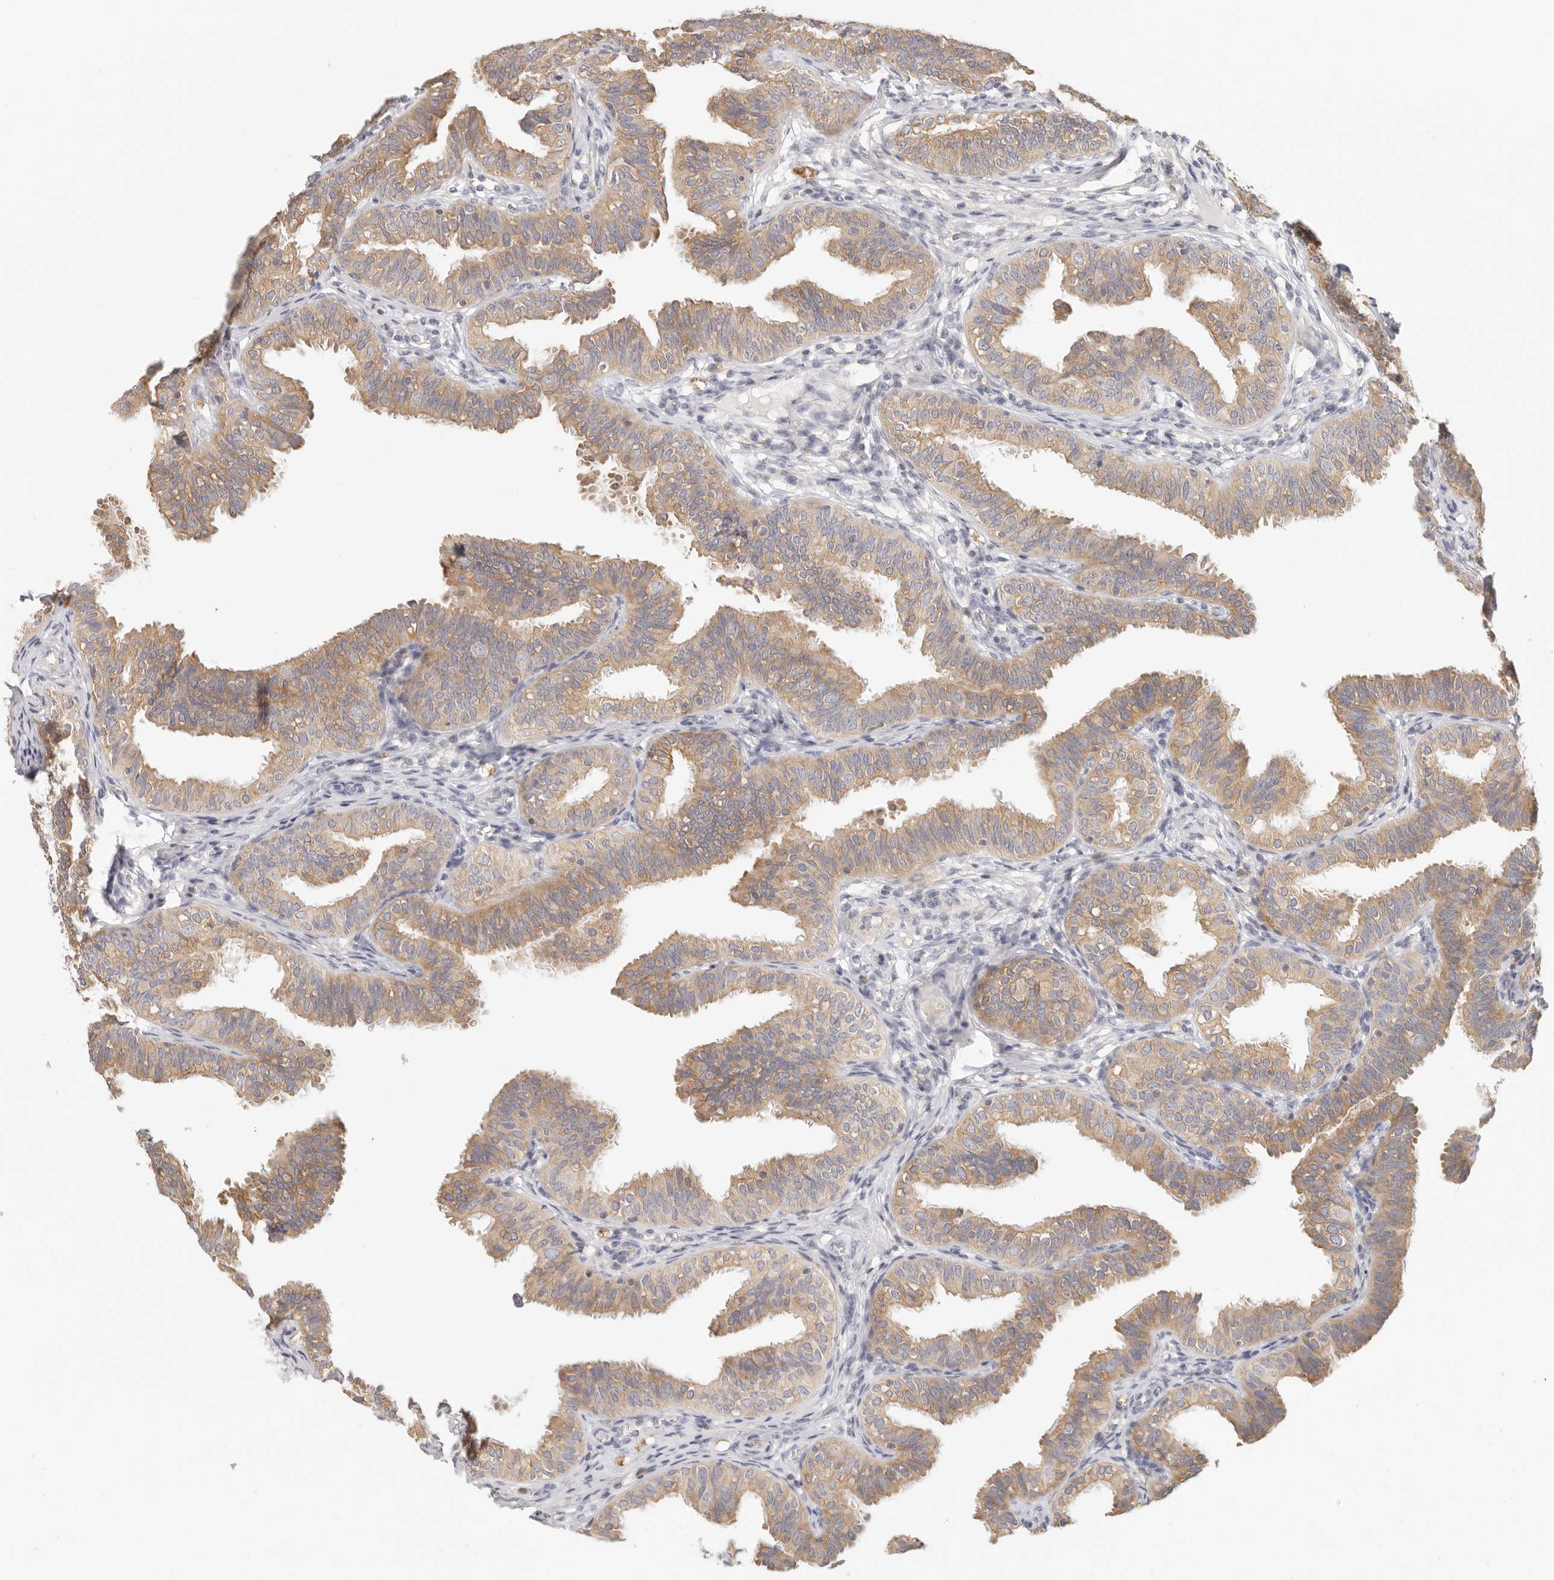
{"staining": {"intensity": "moderate", "quantity": ">75%", "location": "cytoplasmic/membranous"}, "tissue": "fallopian tube", "cell_type": "Glandular cells", "image_type": "normal", "snomed": [{"axis": "morphology", "description": "Normal tissue, NOS"}, {"axis": "topography", "description": "Fallopian tube"}], "caption": "Immunohistochemistry (DAB (3,3'-diaminobenzidine)) staining of unremarkable fallopian tube shows moderate cytoplasmic/membranous protein positivity in approximately >75% of glandular cells.", "gene": "ANXA9", "patient": {"sex": "female", "age": 35}}